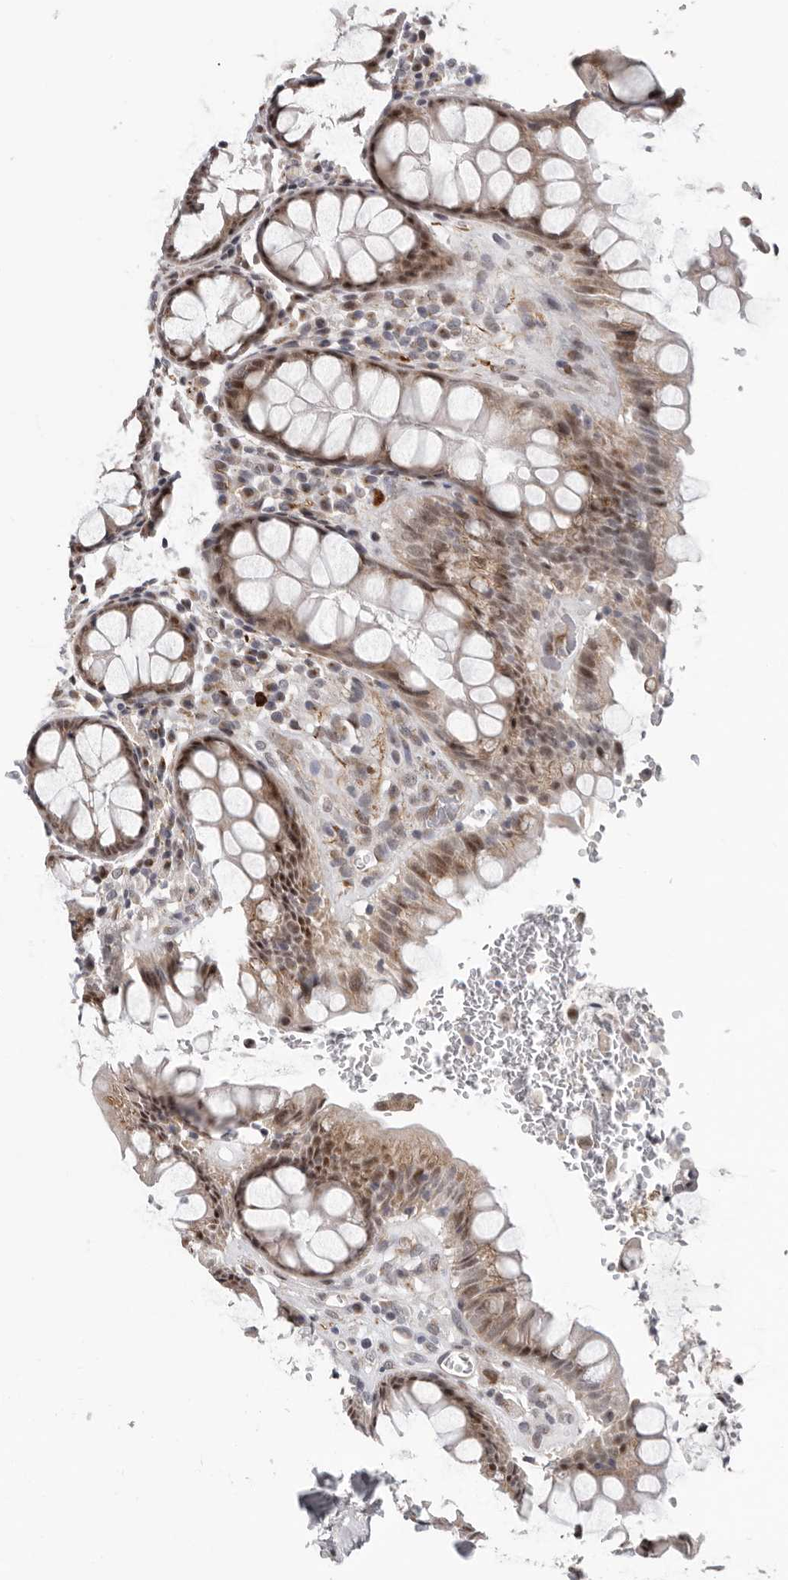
{"staining": {"intensity": "moderate", "quantity": "25%-75%", "location": "cytoplasmic/membranous,nuclear"}, "tissue": "rectum", "cell_type": "Glandular cells", "image_type": "normal", "snomed": [{"axis": "morphology", "description": "Normal tissue, NOS"}, {"axis": "topography", "description": "Rectum"}], "caption": "Rectum stained with immunohistochemistry shows moderate cytoplasmic/membranous,nuclear expression in about 25%-75% of glandular cells. (DAB IHC, brown staining for protein, blue staining for nuclei).", "gene": "RALGPS2", "patient": {"sex": "male", "age": 64}}